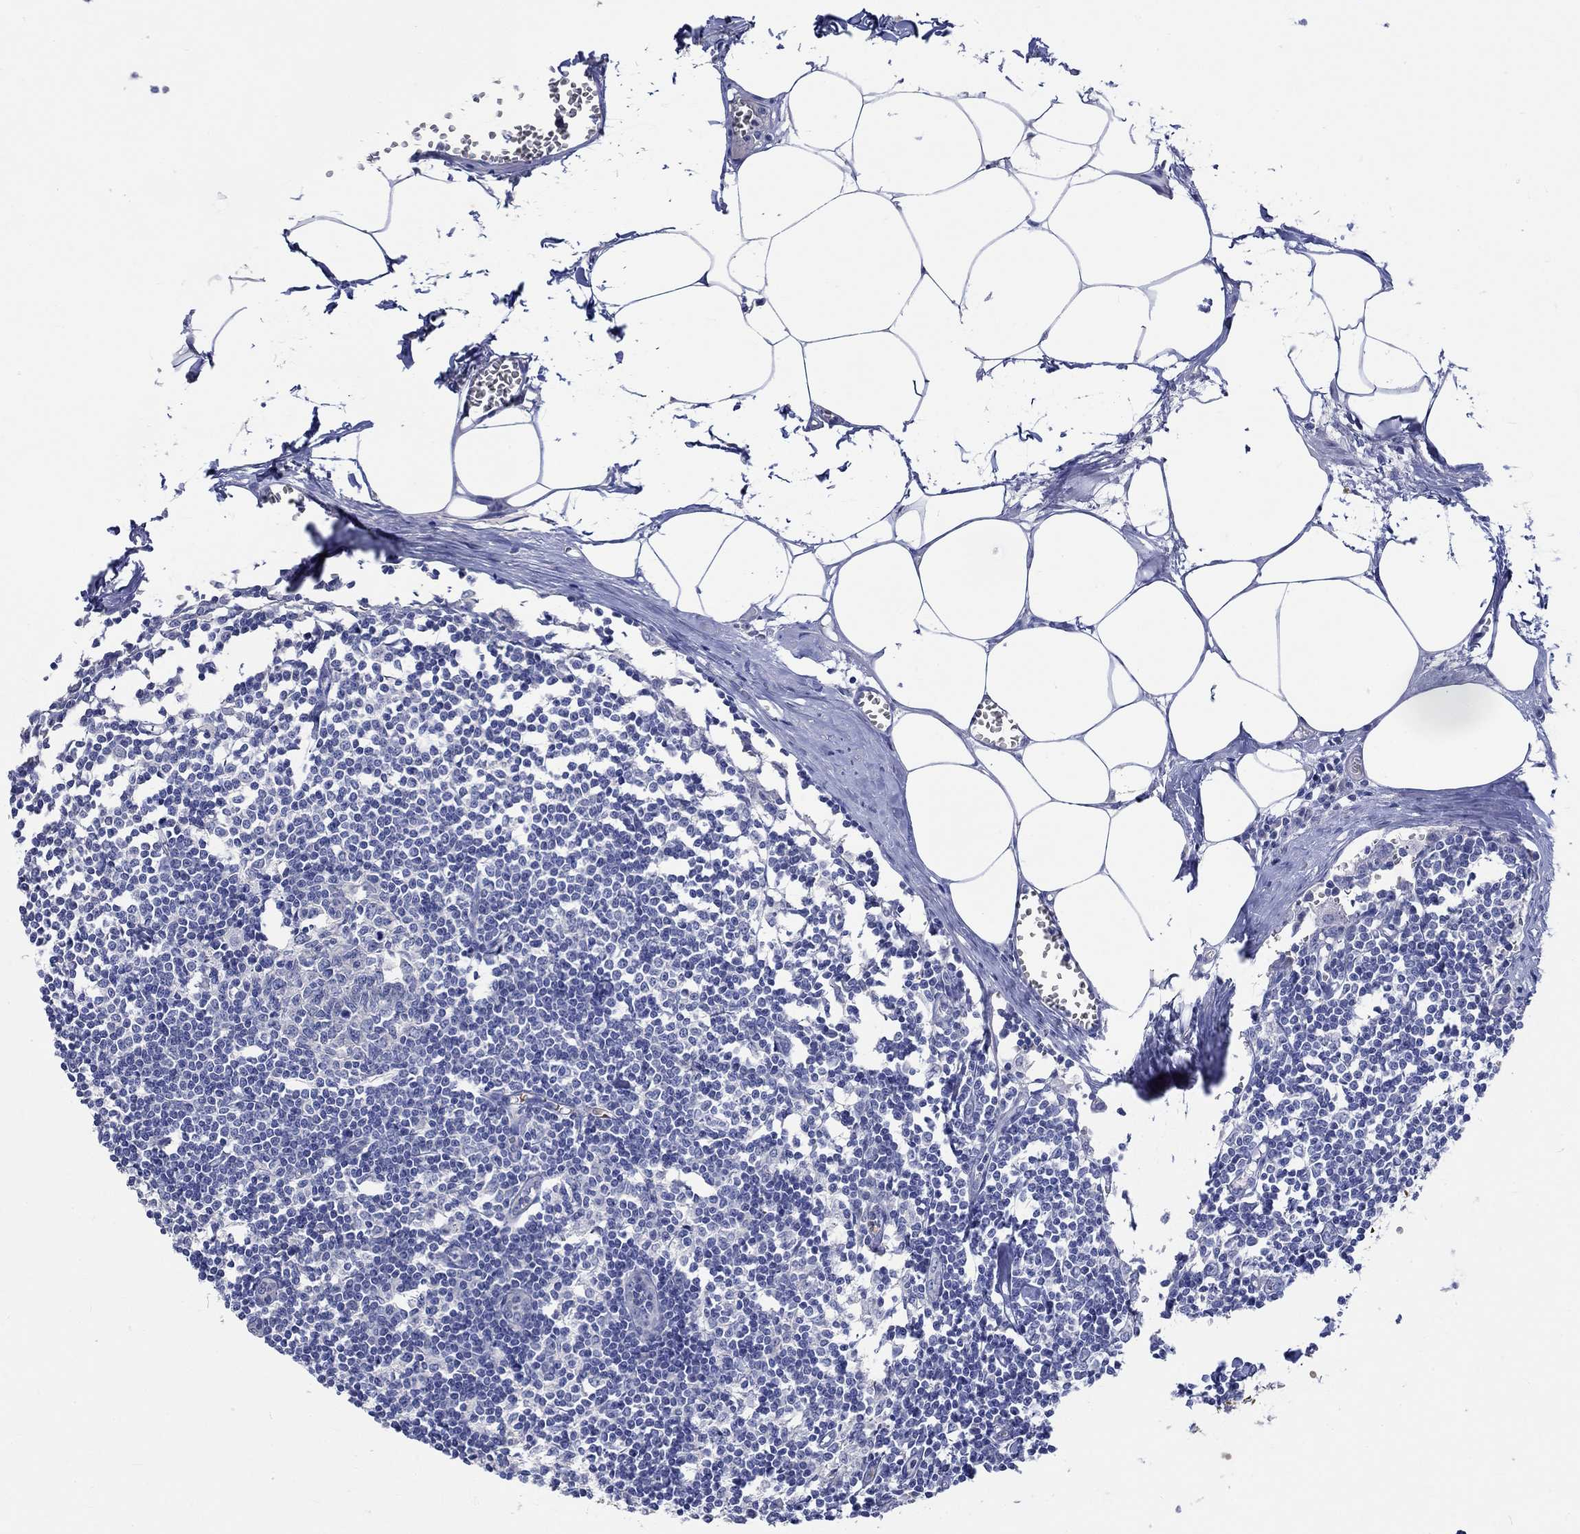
{"staining": {"intensity": "negative", "quantity": "none", "location": "none"}, "tissue": "lymph node", "cell_type": "Non-germinal center cells", "image_type": "normal", "snomed": [{"axis": "morphology", "description": "Normal tissue, NOS"}, {"axis": "topography", "description": "Lymph node"}], "caption": "This is an immunohistochemistry image of benign lymph node. There is no staining in non-germinal center cells.", "gene": "KCNA1", "patient": {"sex": "male", "age": 59}}